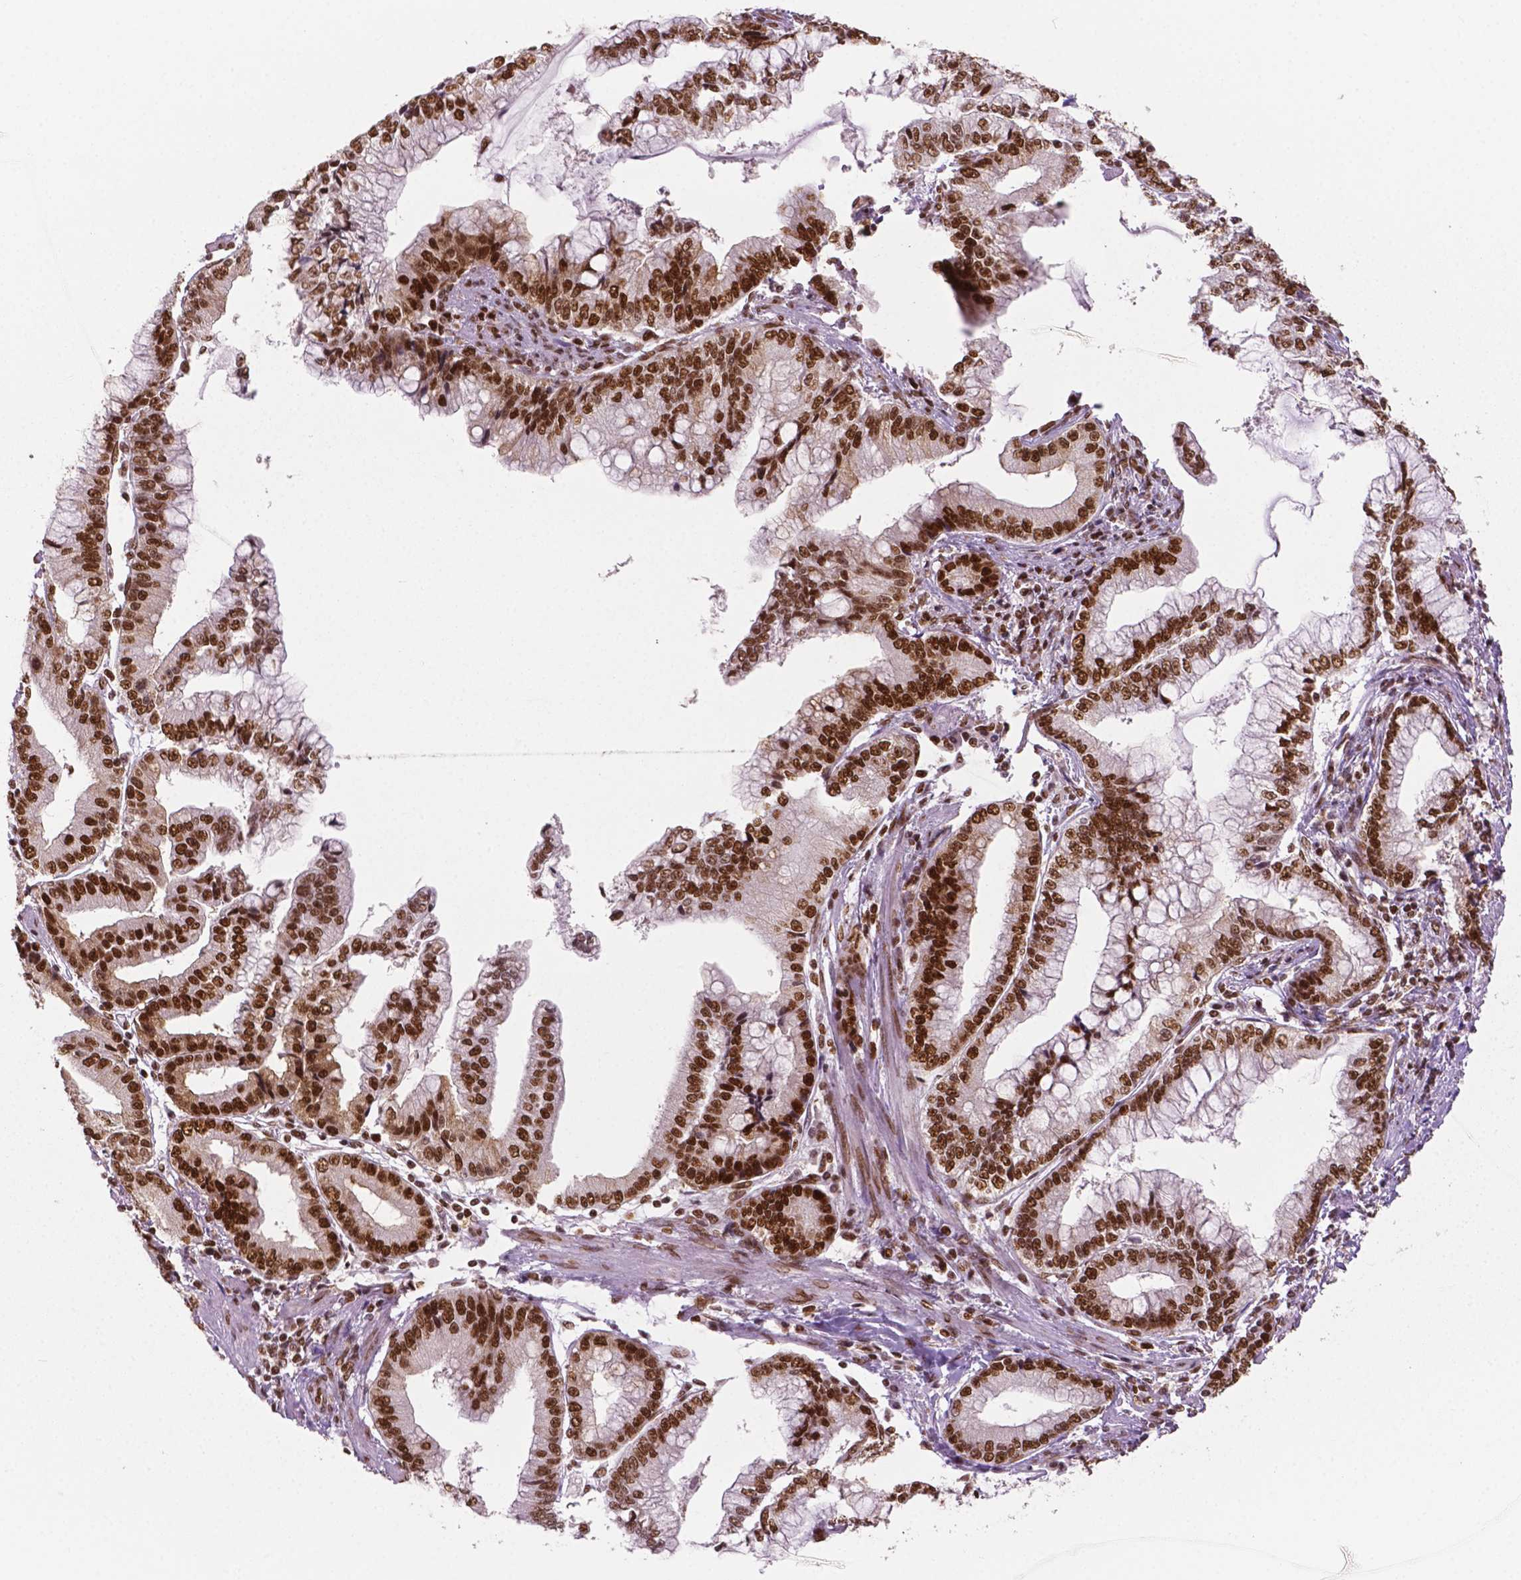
{"staining": {"intensity": "moderate", "quantity": "25%-75%", "location": "nuclear"}, "tissue": "stomach cancer", "cell_type": "Tumor cells", "image_type": "cancer", "snomed": [{"axis": "morphology", "description": "Adenocarcinoma, NOS"}, {"axis": "topography", "description": "Stomach, upper"}], "caption": "Human stomach cancer stained with a brown dye reveals moderate nuclear positive positivity in approximately 25%-75% of tumor cells.", "gene": "MLH1", "patient": {"sex": "female", "age": 74}}